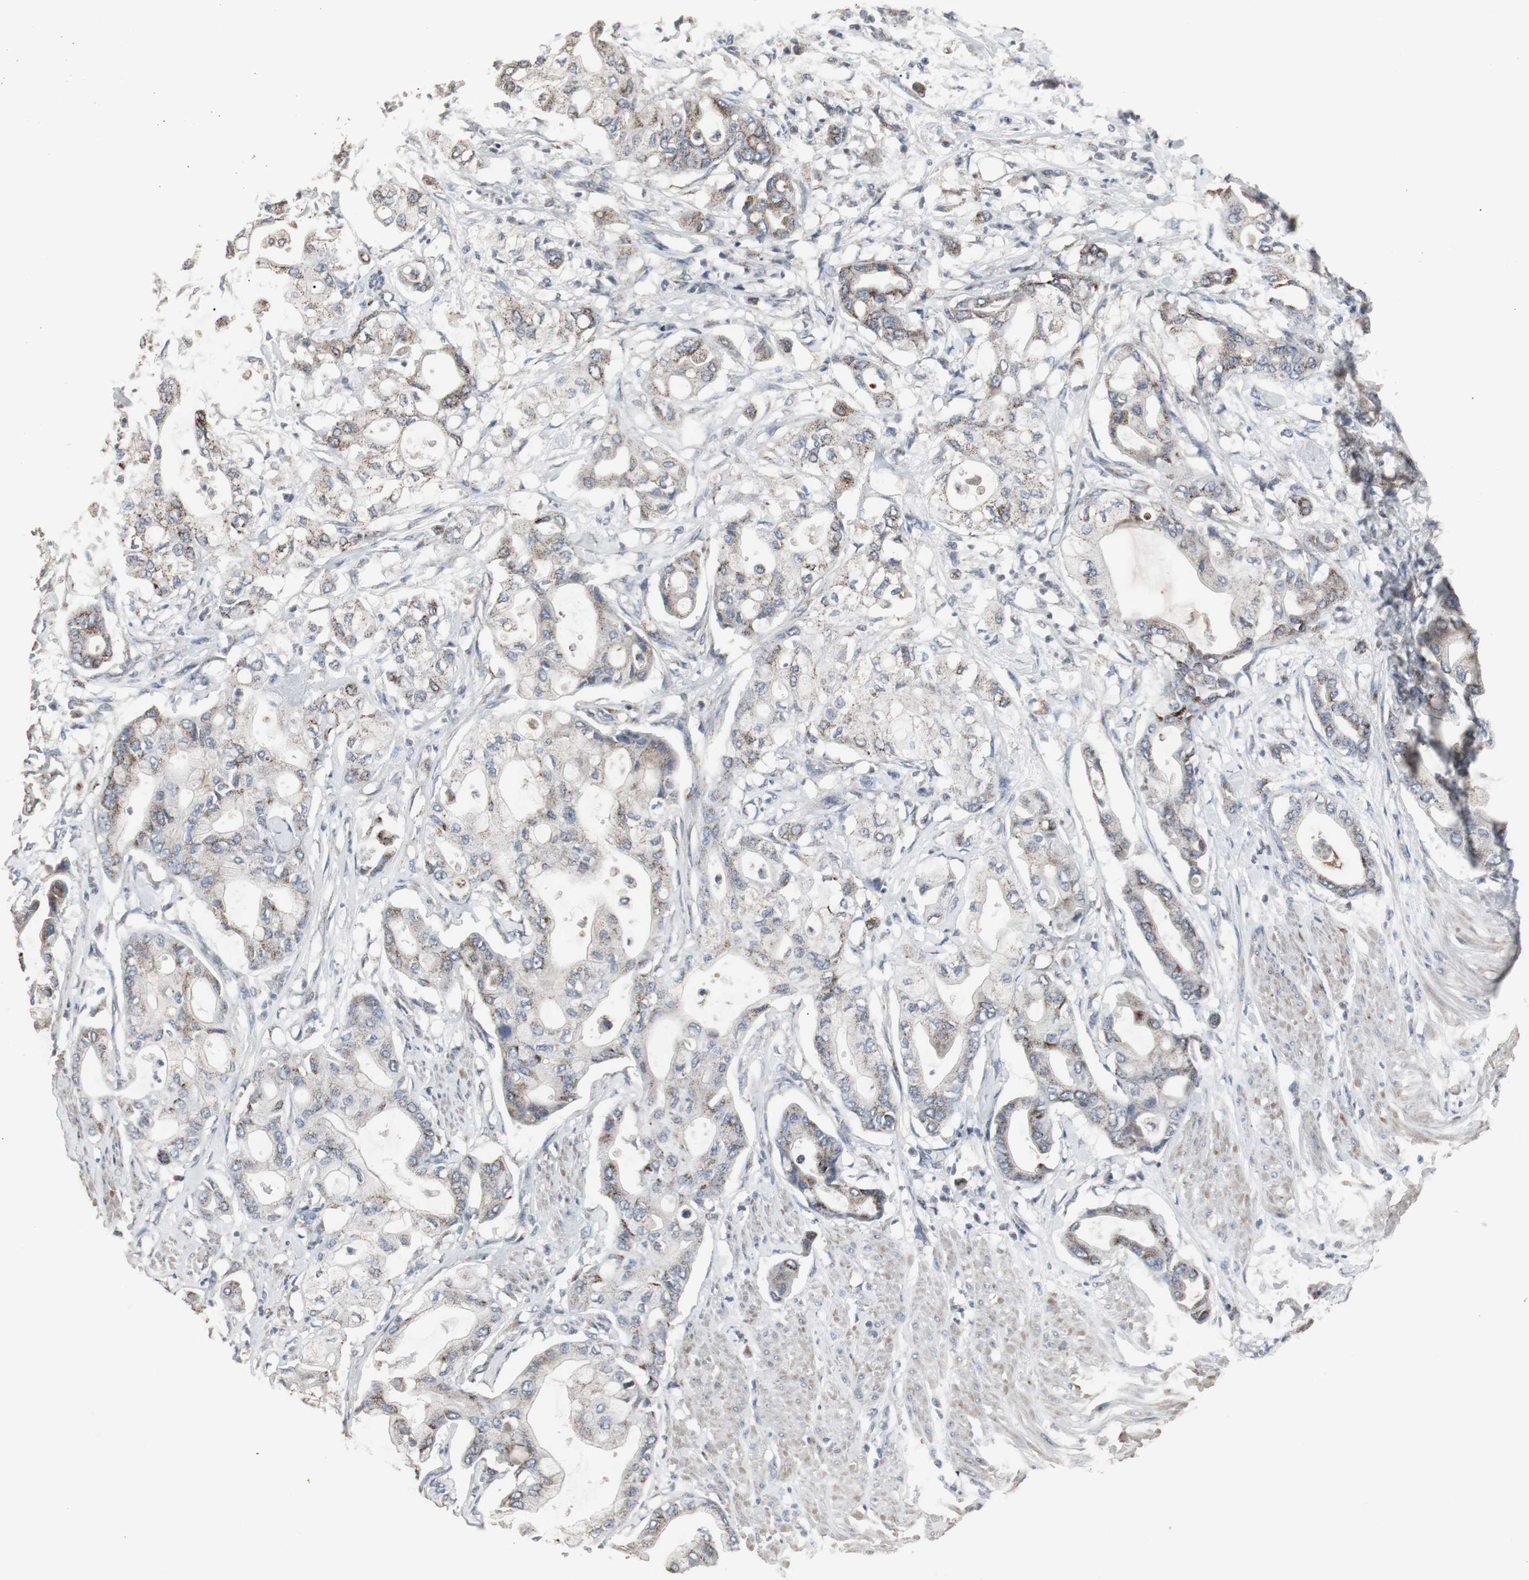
{"staining": {"intensity": "moderate", "quantity": "25%-75%", "location": "cytoplasmic/membranous"}, "tissue": "pancreatic cancer", "cell_type": "Tumor cells", "image_type": "cancer", "snomed": [{"axis": "morphology", "description": "Adenocarcinoma, NOS"}, {"axis": "morphology", "description": "Adenocarcinoma, metastatic, NOS"}, {"axis": "topography", "description": "Lymph node"}, {"axis": "topography", "description": "Pancreas"}, {"axis": "topography", "description": "Duodenum"}], "caption": "A high-resolution histopathology image shows immunohistochemistry (IHC) staining of pancreatic adenocarcinoma, which shows moderate cytoplasmic/membranous expression in approximately 25%-75% of tumor cells.", "gene": "ACAA1", "patient": {"sex": "female", "age": 64}}